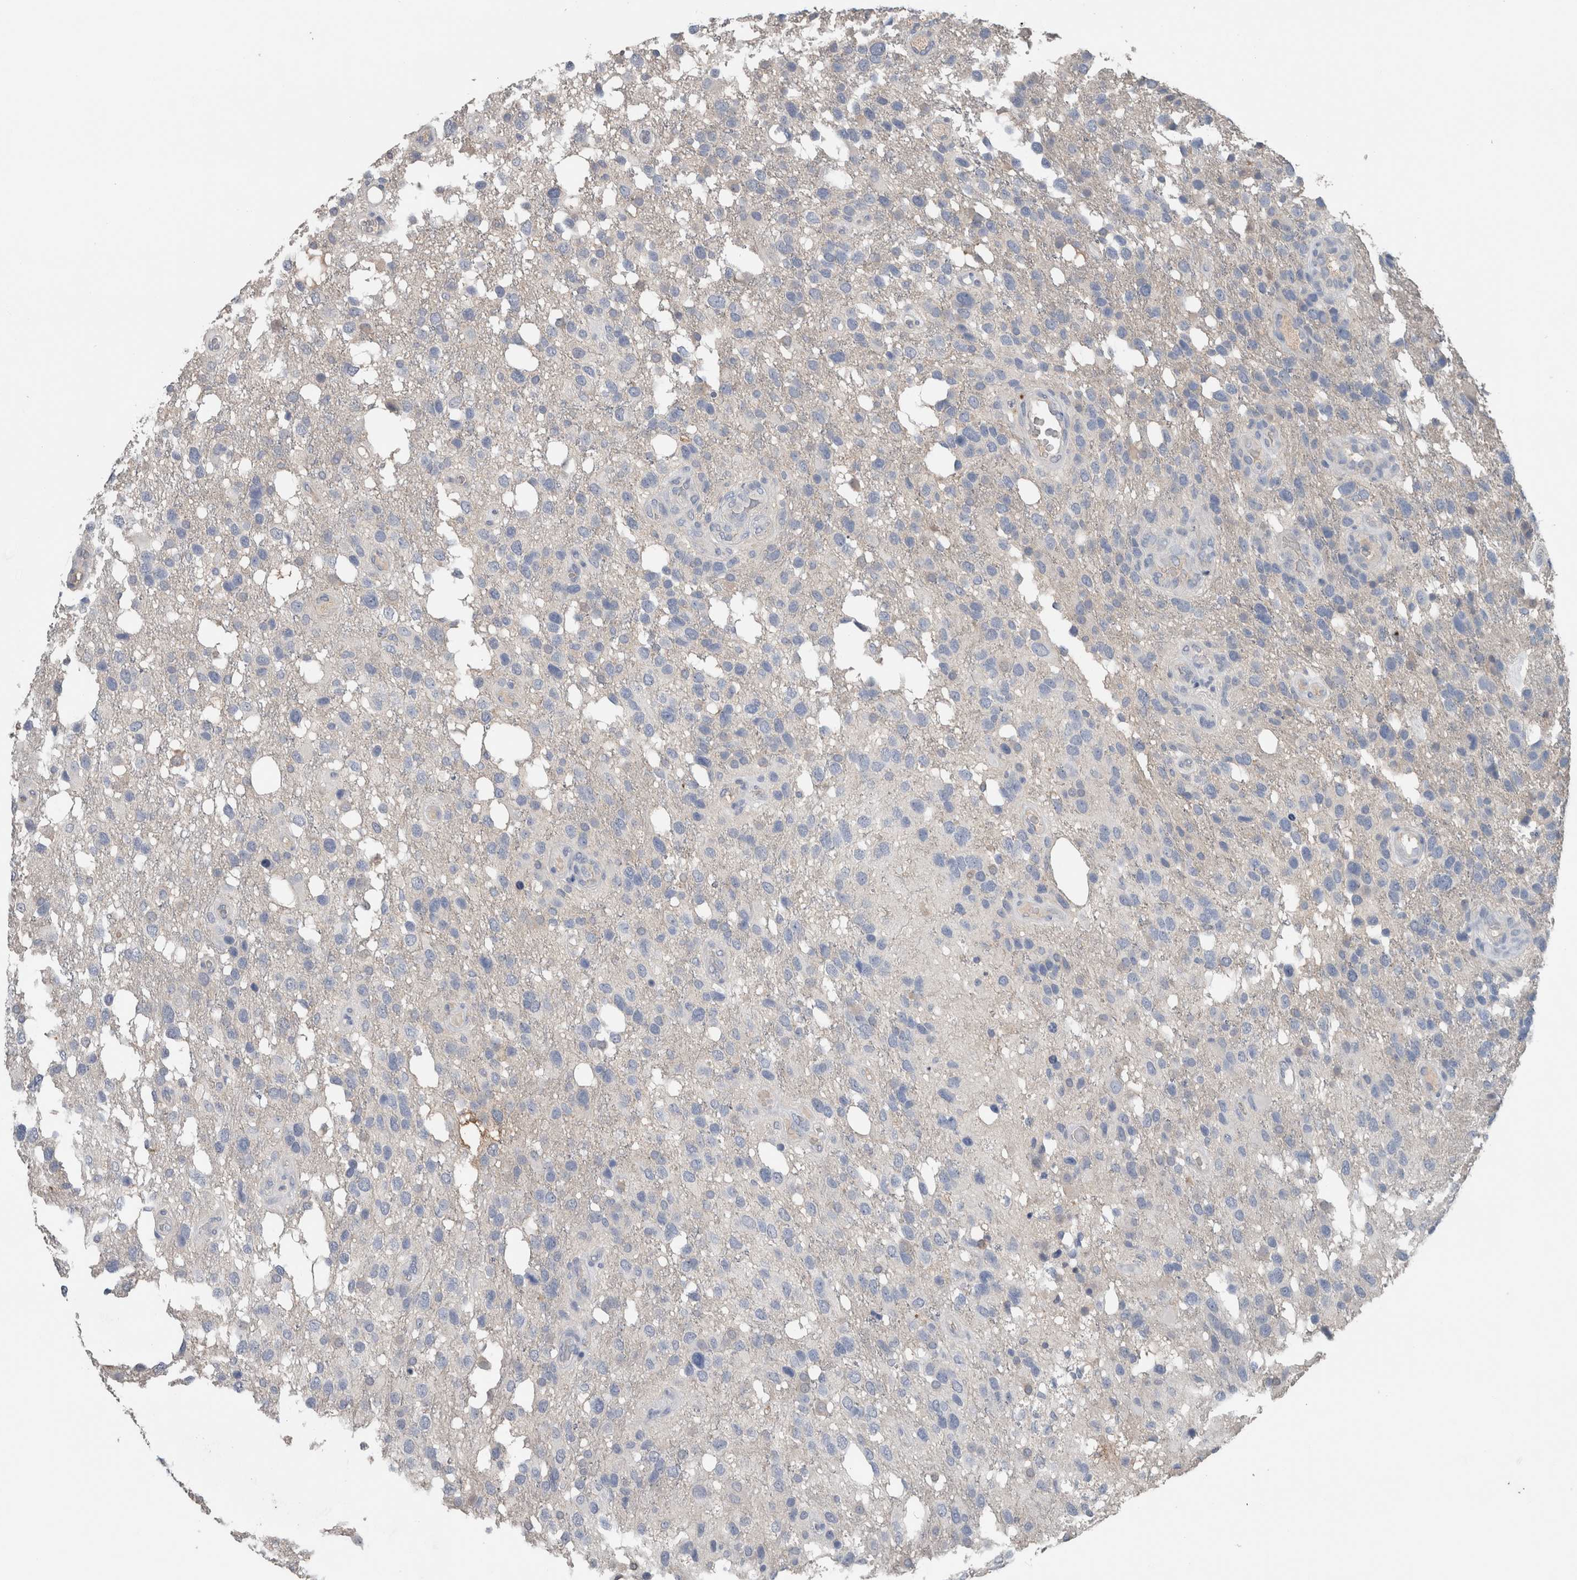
{"staining": {"intensity": "negative", "quantity": "none", "location": "none"}, "tissue": "glioma", "cell_type": "Tumor cells", "image_type": "cancer", "snomed": [{"axis": "morphology", "description": "Glioma, malignant, High grade"}, {"axis": "topography", "description": "Brain"}], "caption": "The immunohistochemistry image has no significant expression in tumor cells of high-grade glioma (malignant) tissue. The staining is performed using DAB brown chromogen with nuclei counter-stained in using hematoxylin.", "gene": "CRNN", "patient": {"sex": "female", "age": 58}}